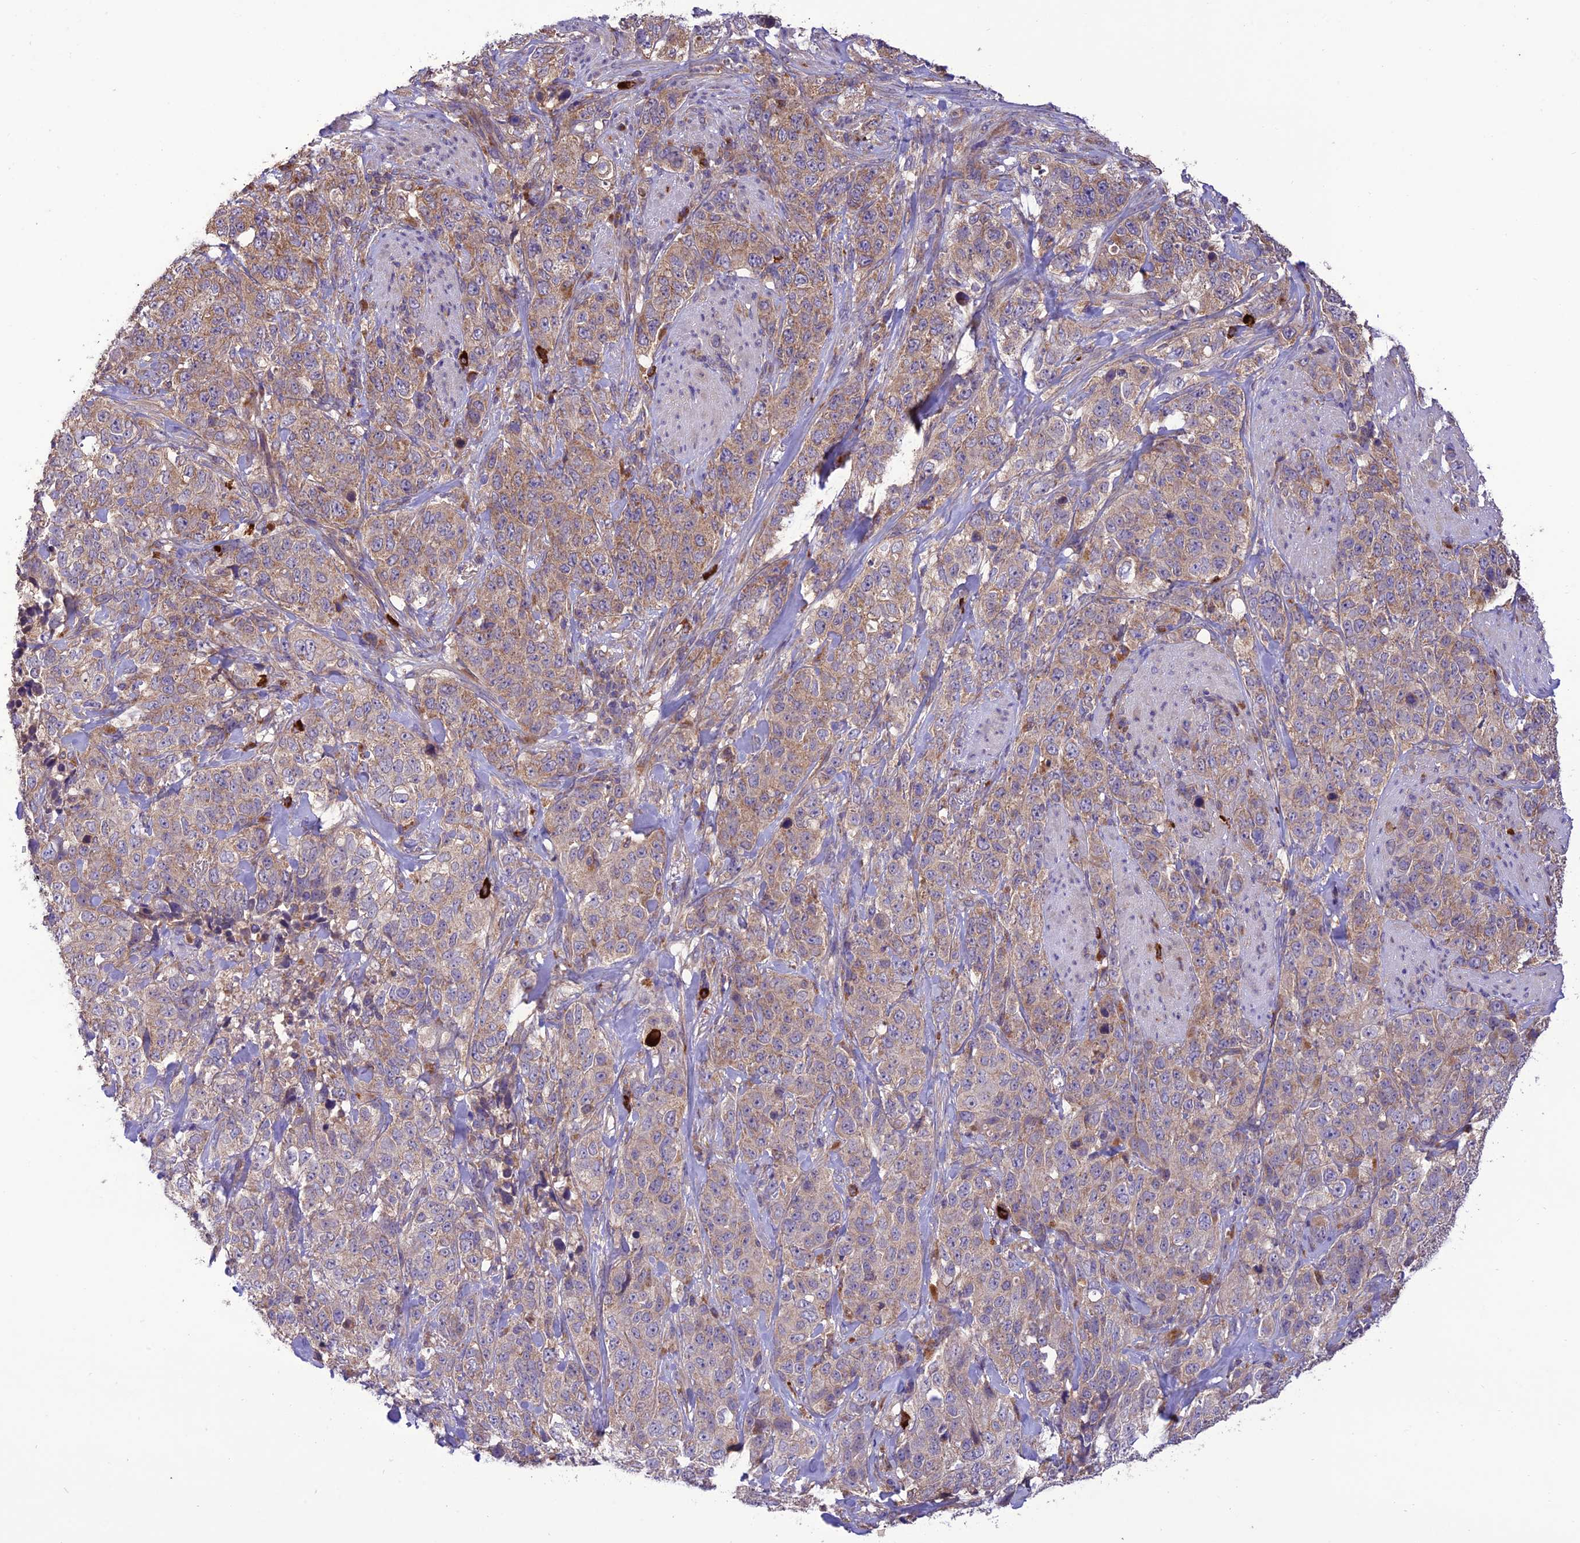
{"staining": {"intensity": "moderate", "quantity": "25%-75%", "location": "cytoplasmic/membranous"}, "tissue": "stomach cancer", "cell_type": "Tumor cells", "image_type": "cancer", "snomed": [{"axis": "morphology", "description": "Adenocarcinoma, NOS"}, {"axis": "topography", "description": "Stomach"}], "caption": "IHC micrograph of stomach cancer (adenocarcinoma) stained for a protein (brown), which exhibits medium levels of moderate cytoplasmic/membranous expression in approximately 25%-75% of tumor cells.", "gene": "NDUFAF1", "patient": {"sex": "male", "age": 48}}